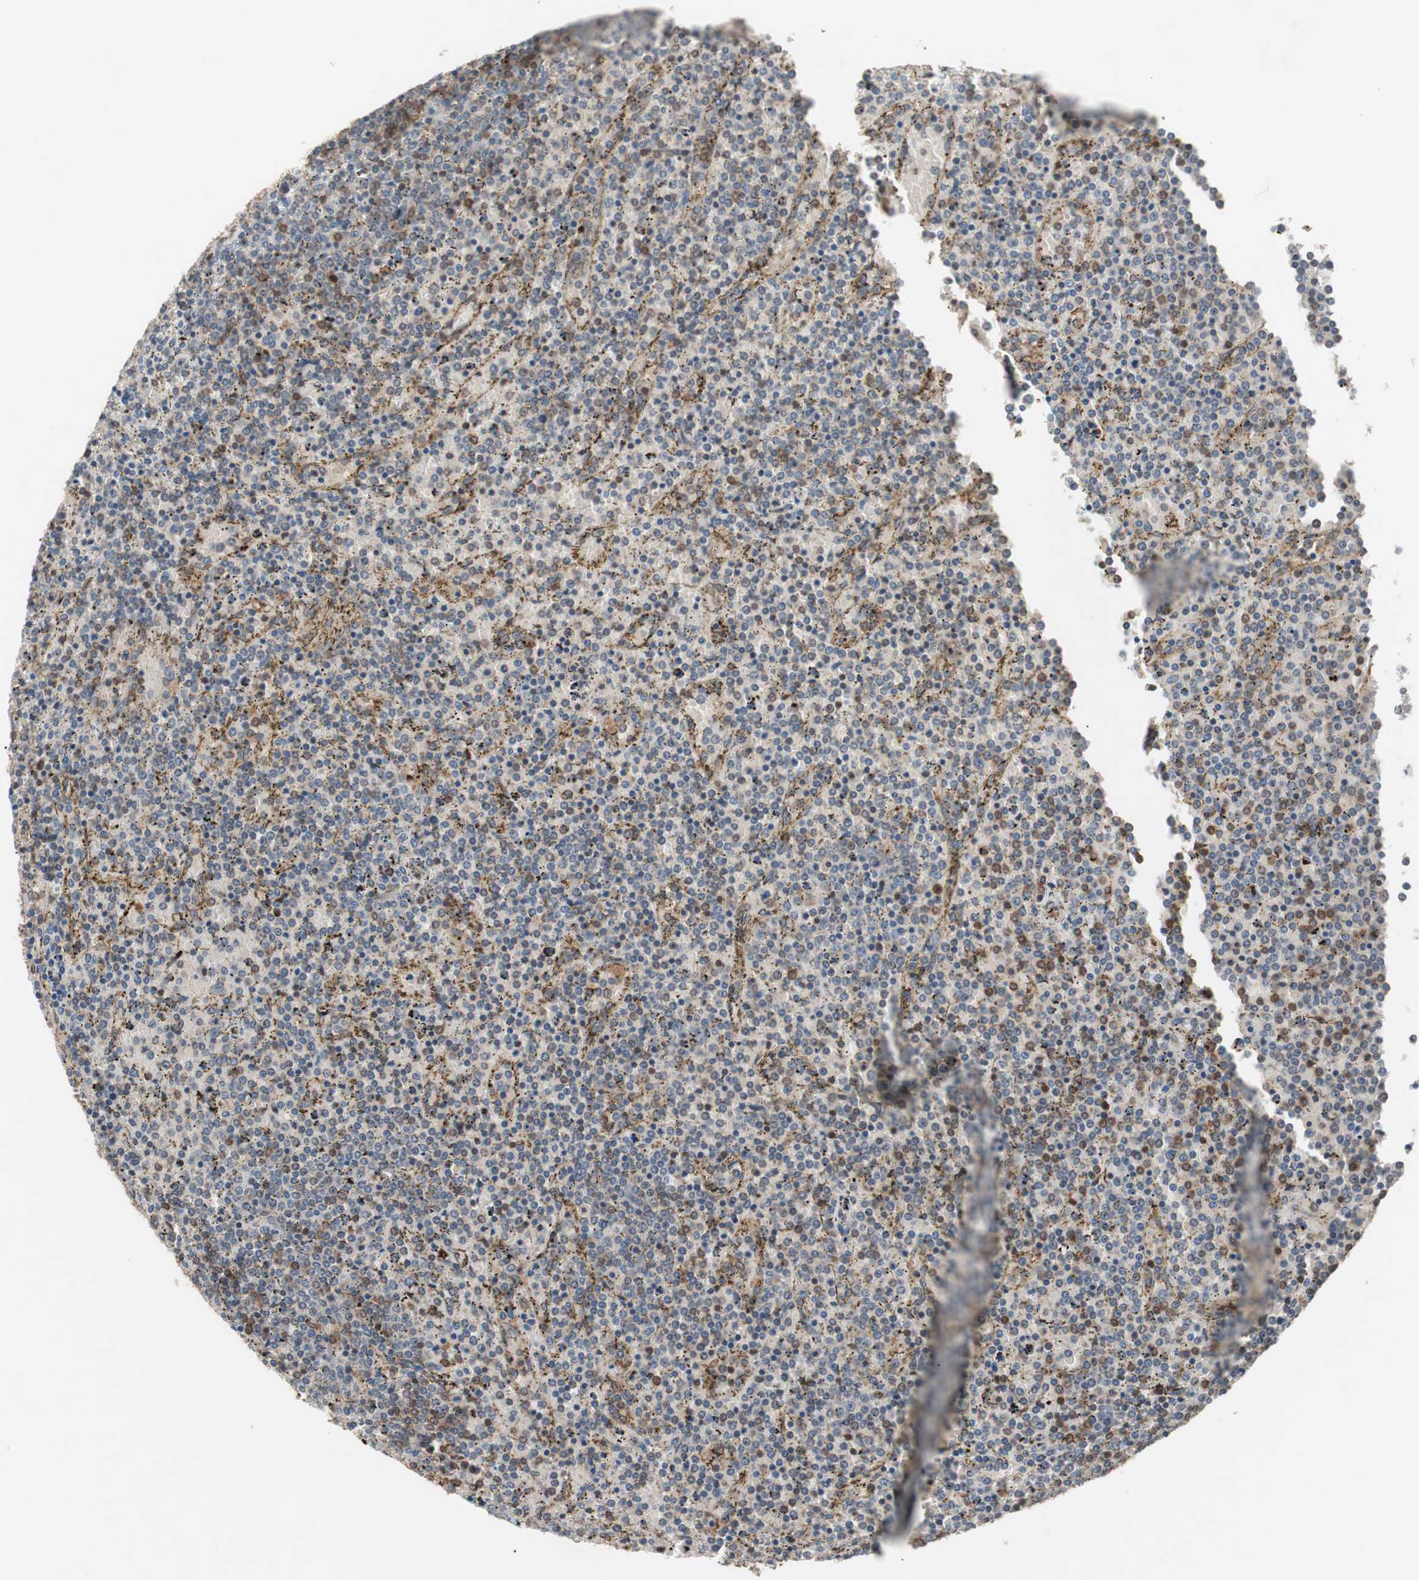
{"staining": {"intensity": "moderate", "quantity": "<25%", "location": "cytoplasmic/membranous"}, "tissue": "lymphoma", "cell_type": "Tumor cells", "image_type": "cancer", "snomed": [{"axis": "morphology", "description": "Malignant lymphoma, non-Hodgkin's type, Low grade"}, {"axis": "topography", "description": "Spleen"}], "caption": "Immunohistochemical staining of human malignant lymphoma, non-Hodgkin's type (low-grade) displays low levels of moderate cytoplasmic/membranous protein expression in about <25% of tumor cells.", "gene": "IRS1", "patient": {"sex": "female", "age": 77}}